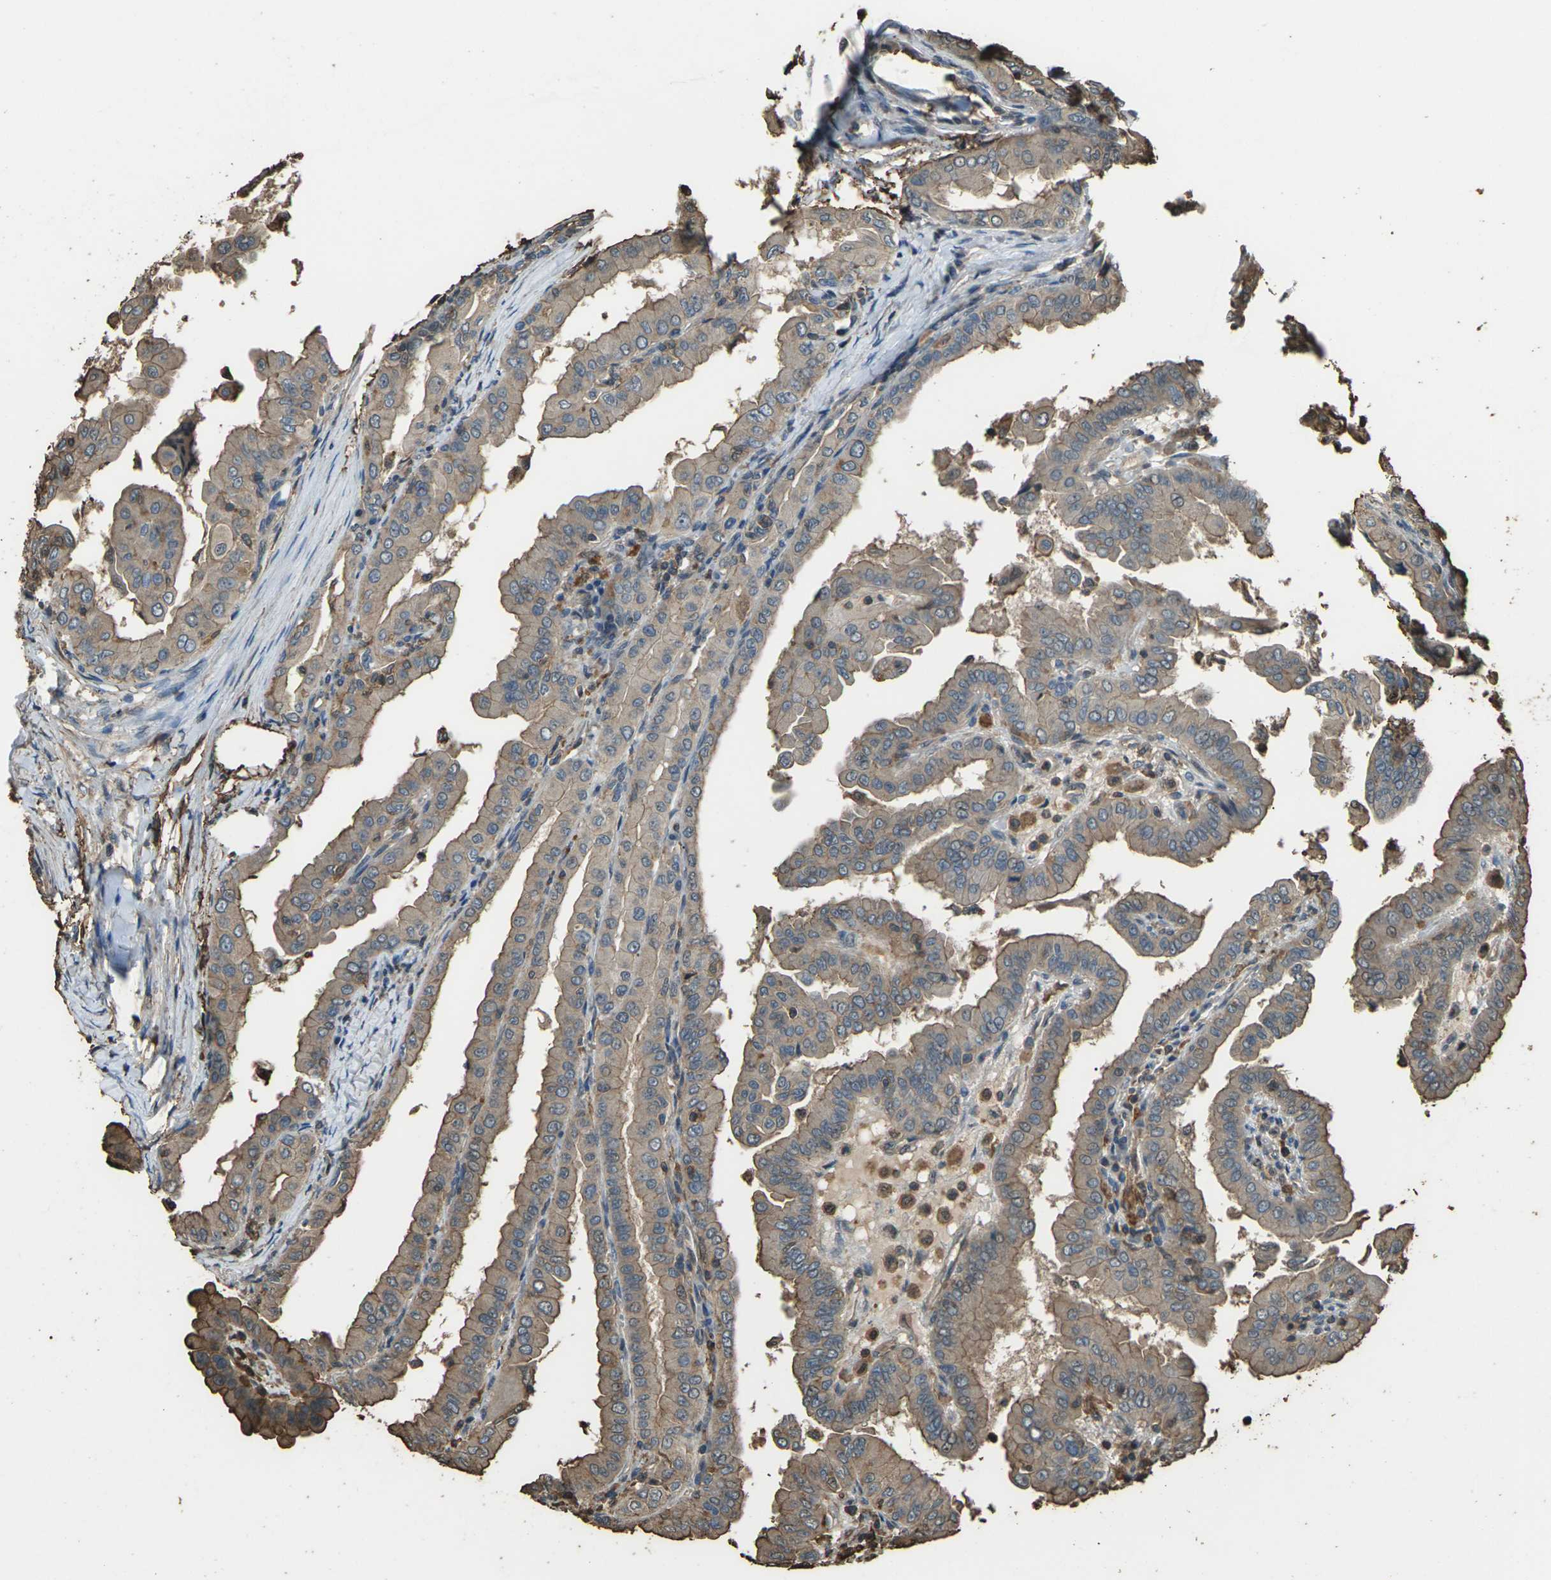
{"staining": {"intensity": "moderate", "quantity": ">75%", "location": "cytoplasmic/membranous"}, "tissue": "thyroid cancer", "cell_type": "Tumor cells", "image_type": "cancer", "snomed": [{"axis": "morphology", "description": "Papillary adenocarcinoma, NOS"}, {"axis": "topography", "description": "Thyroid gland"}], "caption": "Immunohistochemical staining of thyroid cancer (papillary adenocarcinoma) shows moderate cytoplasmic/membranous protein positivity in about >75% of tumor cells. (Stains: DAB in brown, nuclei in blue, Microscopy: brightfield microscopy at high magnification).", "gene": "DHPS", "patient": {"sex": "male", "age": 33}}